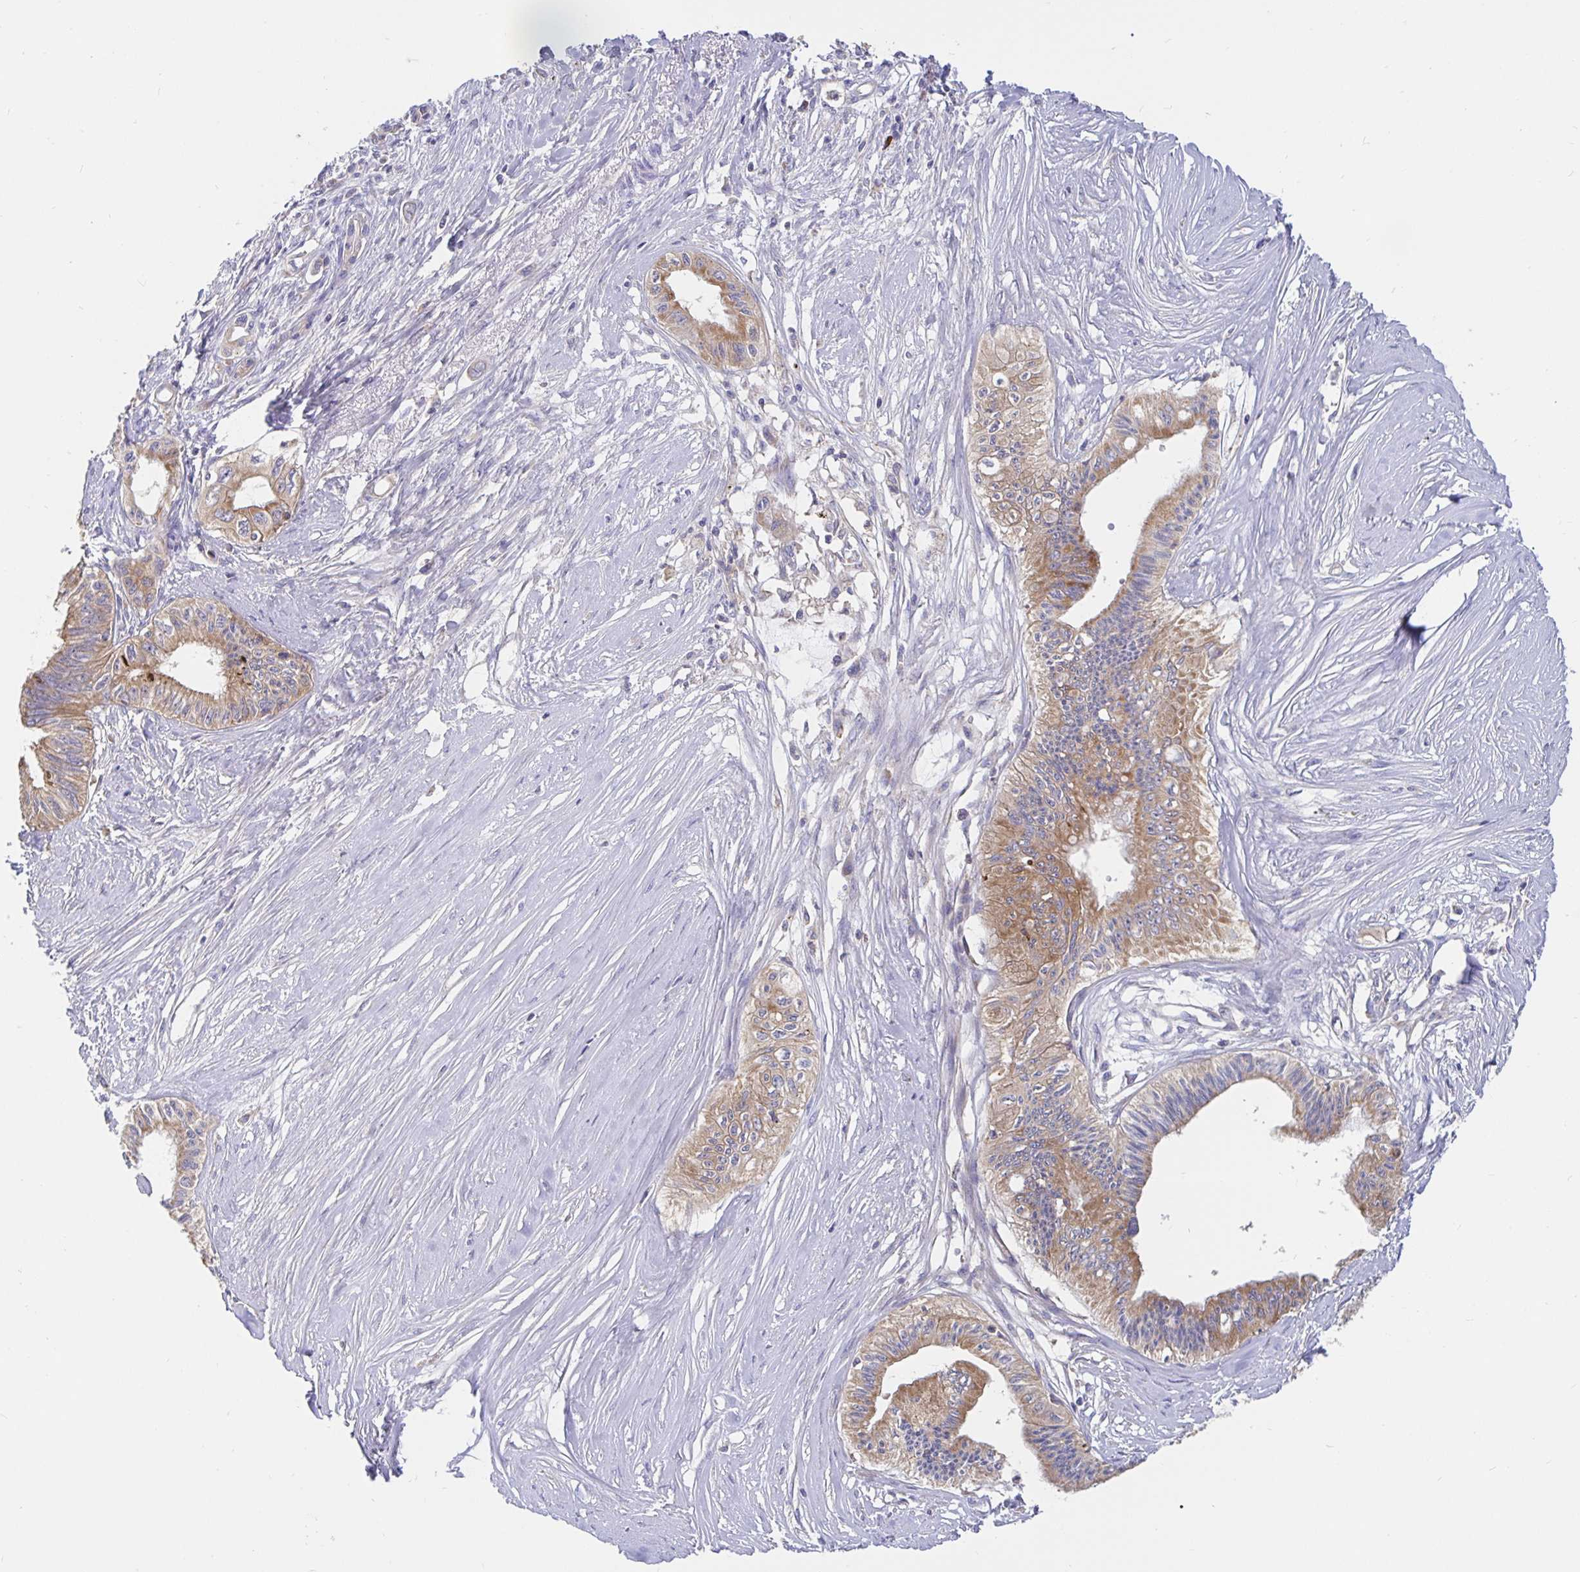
{"staining": {"intensity": "moderate", "quantity": ">75%", "location": "cytoplasmic/membranous"}, "tissue": "pancreatic cancer", "cell_type": "Tumor cells", "image_type": "cancer", "snomed": [{"axis": "morphology", "description": "Adenocarcinoma, NOS"}, {"axis": "topography", "description": "Pancreas"}], "caption": "A medium amount of moderate cytoplasmic/membranous expression is identified in about >75% of tumor cells in pancreatic adenocarcinoma tissue.", "gene": "PRDX3", "patient": {"sex": "male", "age": 71}}